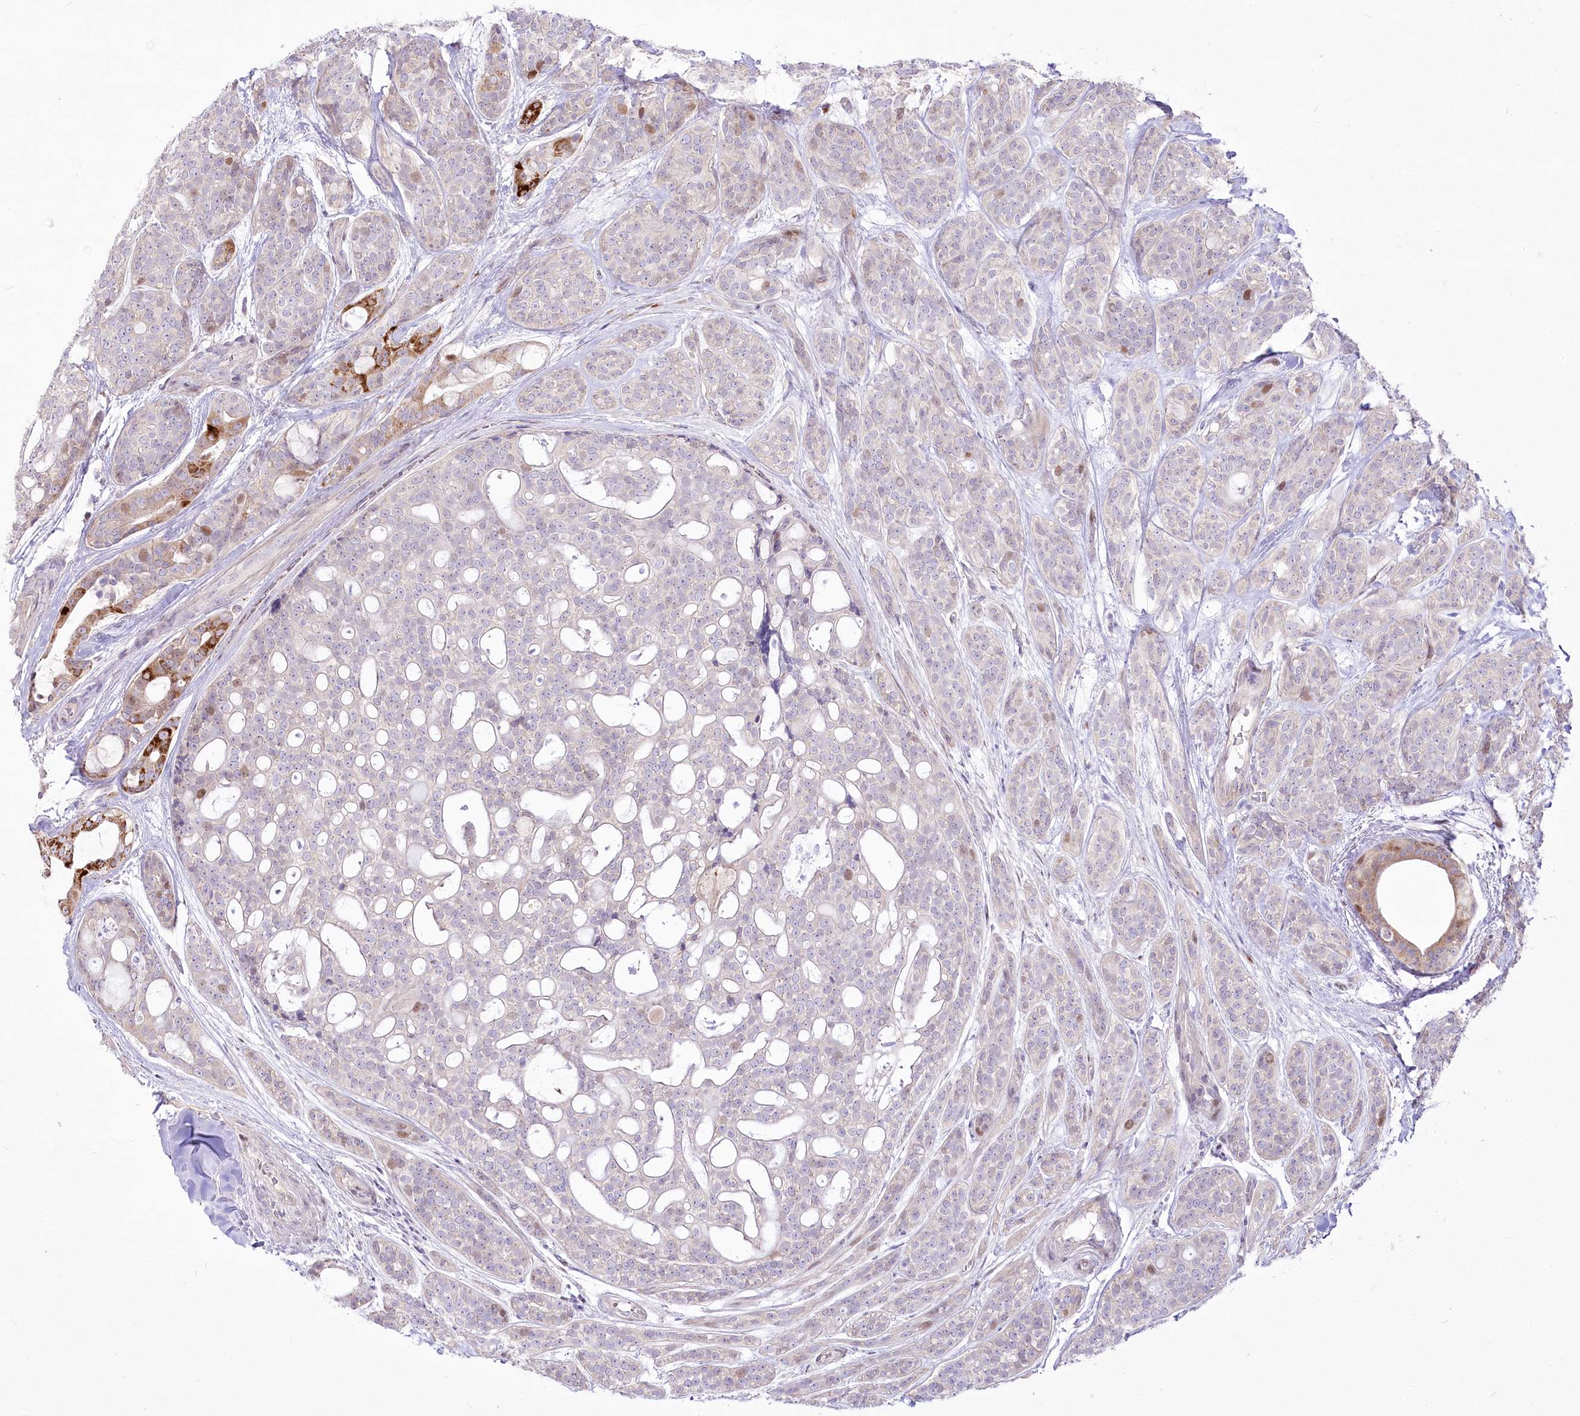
{"staining": {"intensity": "moderate", "quantity": "<25%", "location": "cytoplasmic/membranous"}, "tissue": "head and neck cancer", "cell_type": "Tumor cells", "image_type": "cancer", "snomed": [{"axis": "morphology", "description": "Adenocarcinoma, NOS"}, {"axis": "topography", "description": "Head-Neck"}], "caption": "Immunohistochemistry micrograph of neoplastic tissue: adenocarcinoma (head and neck) stained using immunohistochemistry displays low levels of moderate protein expression localized specifically in the cytoplasmic/membranous of tumor cells, appearing as a cytoplasmic/membranous brown color.", "gene": "CEP164", "patient": {"sex": "male", "age": 66}}